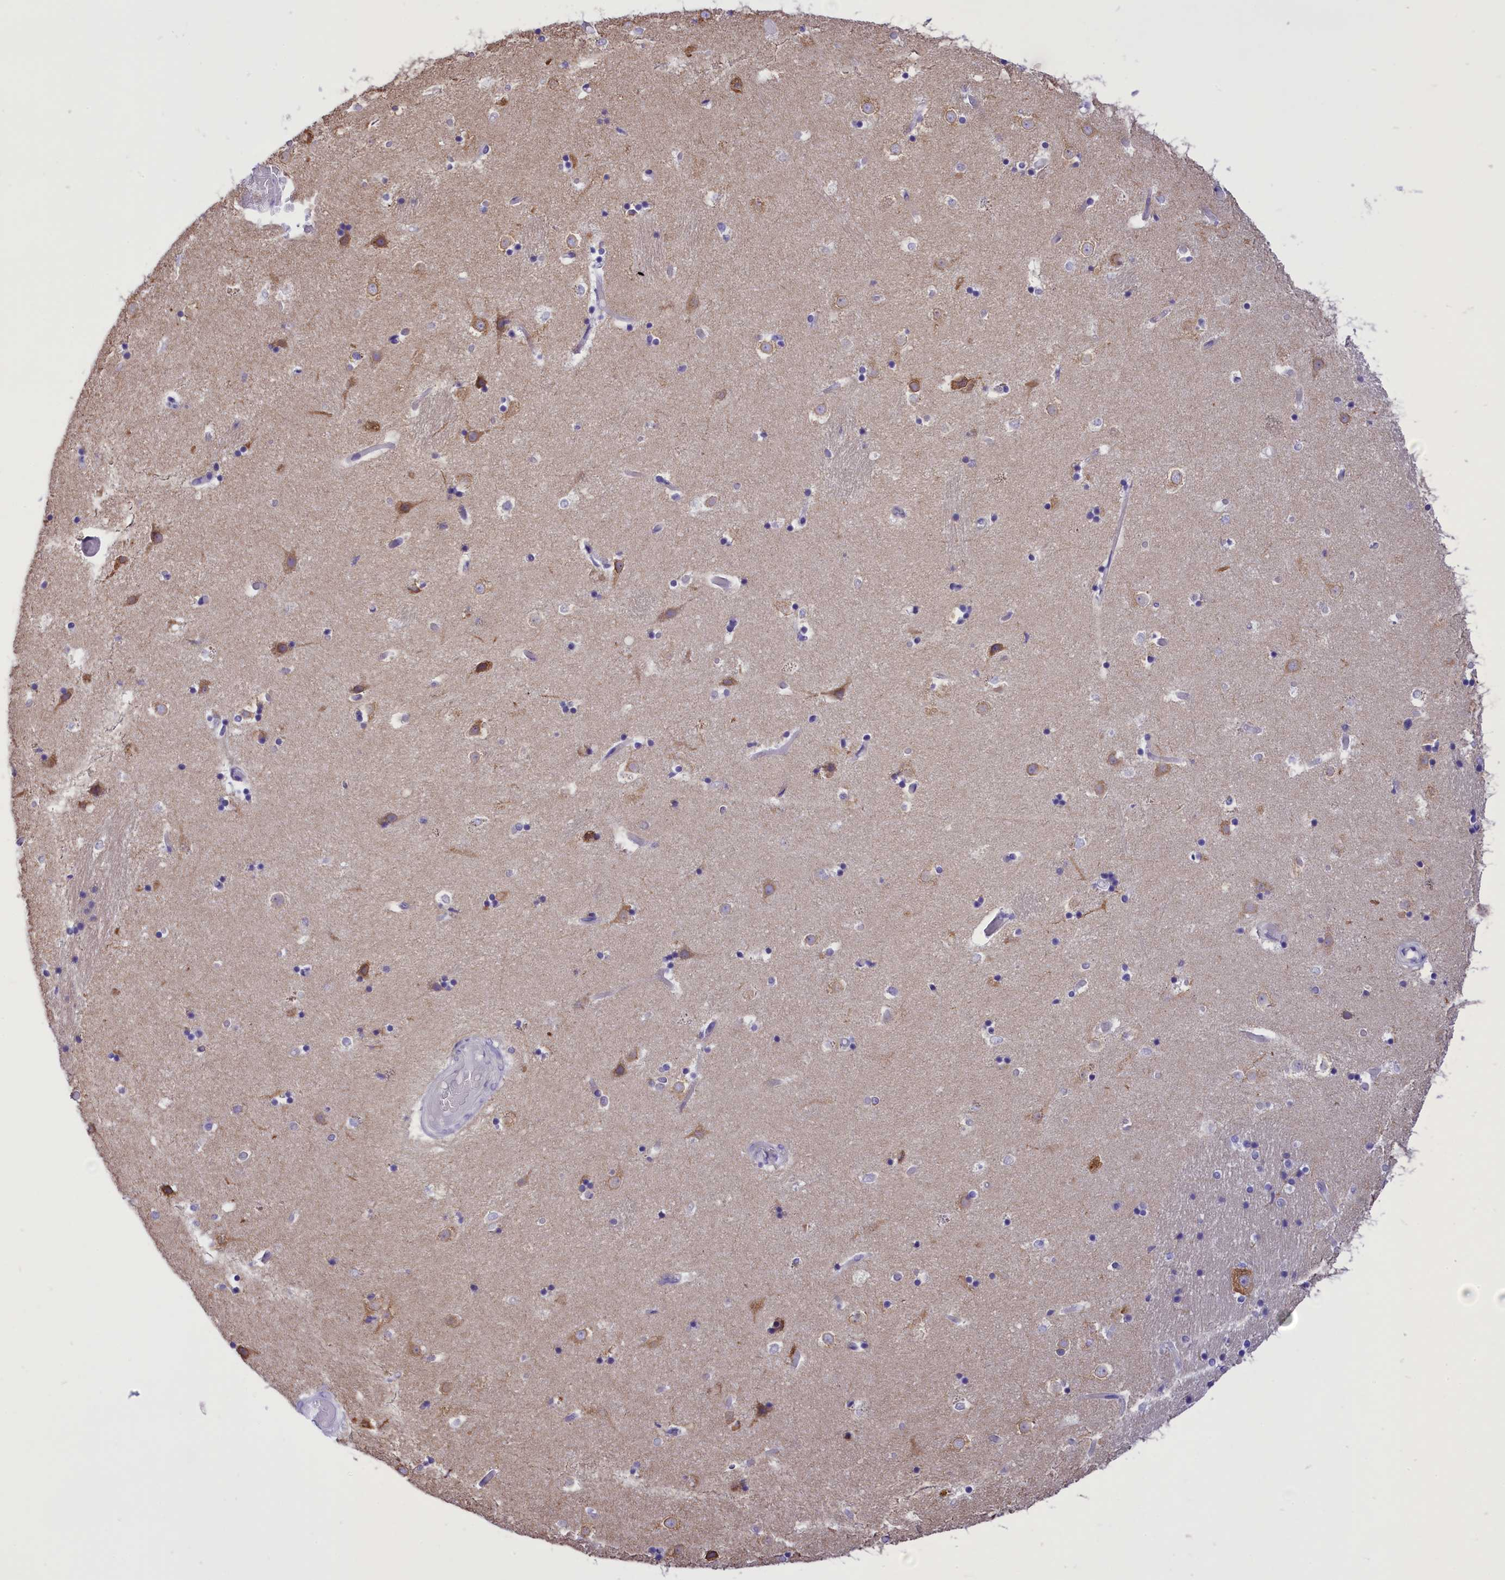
{"staining": {"intensity": "moderate", "quantity": "<25%", "location": "cytoplasmic/membranous"}, "tissue": "caudate", "cell_type": "Glial cells", "image_type": "normal", "snomed": [{"axis": "morphology", "description": "Normal tissue, NOS"}, {"axis": "topography", "description": "Lateral ventricle wall"}], "caption": "Moderate cytoplasmic/membranous expression for a protein is present in about <25% of glial cells of normal caudate using IHC.", "gene": "DCAF16", "patient": {"sex": "female", "age": 52}}